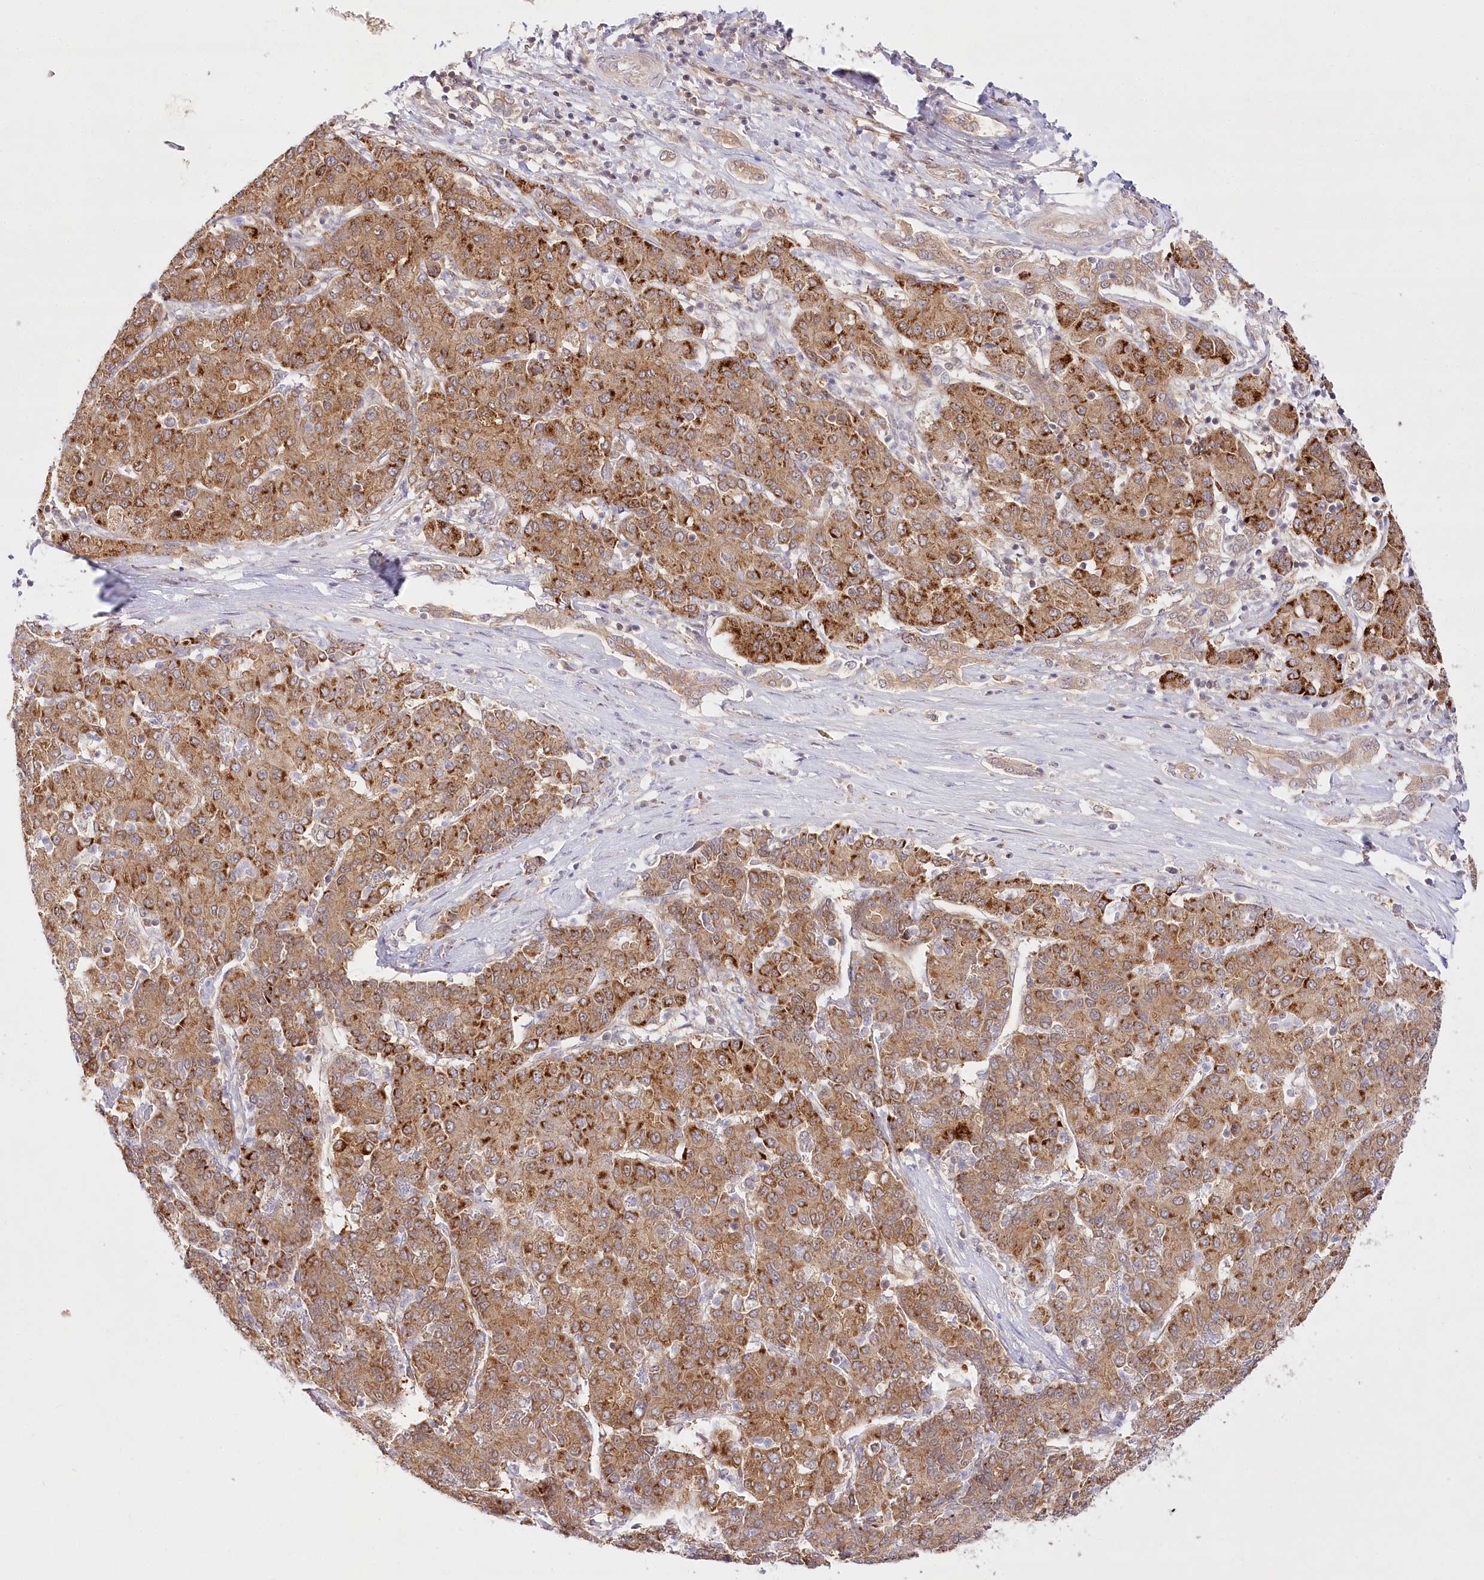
{"staining": {"intensity": "moderate", "quantity": ">75%", "location": "cytoplasmic/membranous"}, "tissue": "liver cancer", "cell_type": "Tumor cells", "image_type": "cancer", "snomed": [{"axis": "morphology", "description": "Carcinoma, Hepatocellular, NOS"}, {"axis": "topography", "description": "Liver"}], "caption": "A brown stain highlights moderate cytoplasmic/membranous expression of a protein in liver cancer (hepatocellular carcinoma) tumor cells.", "gene": "INPP4B", "patient": {"sex": "male", "age": 65}}